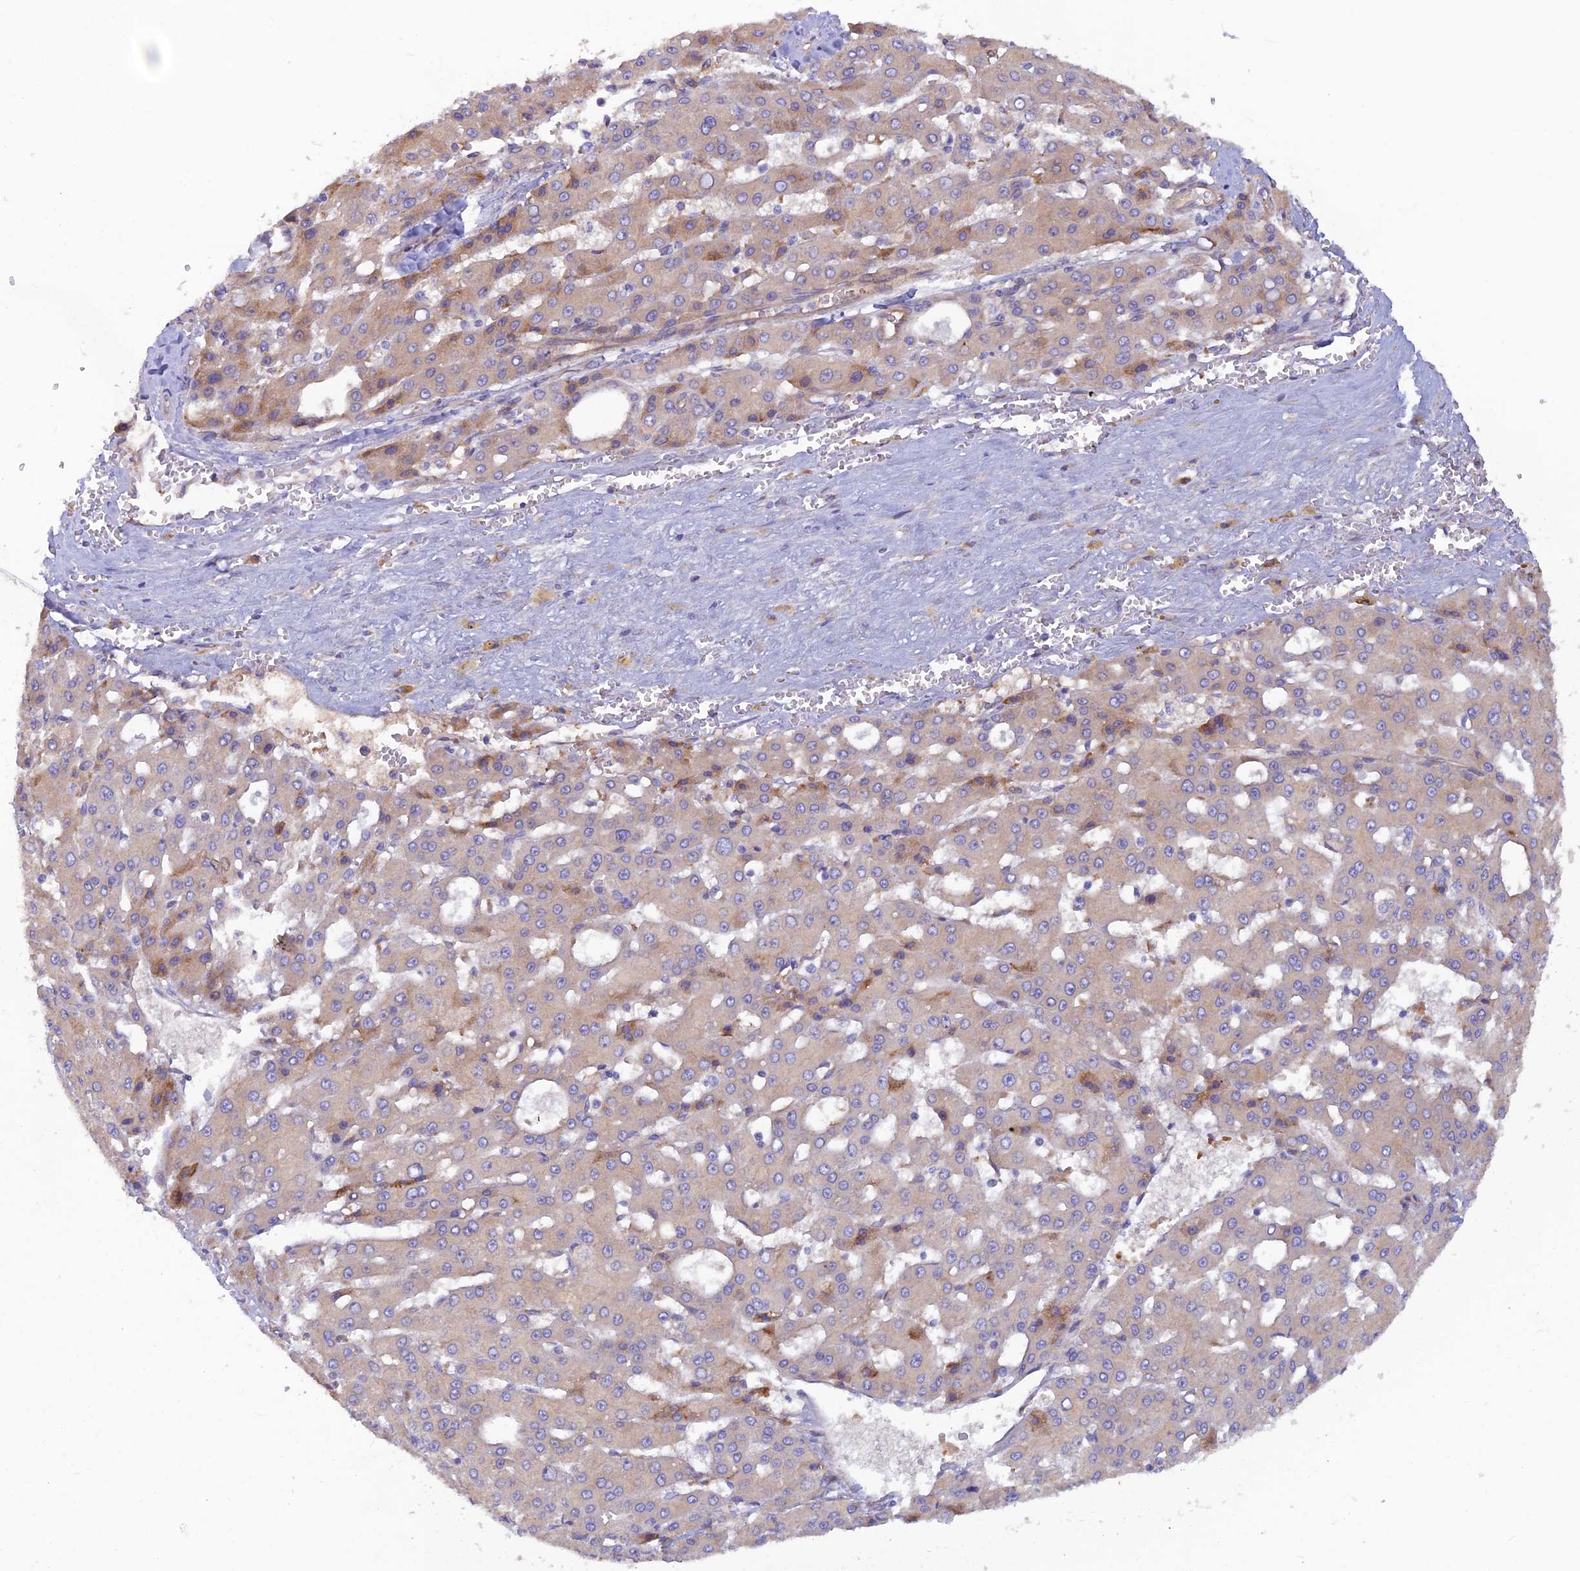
{"staining": {"intensity": "negative", "quantity": "none", "location": "none"}, "tissue": "liver cancer", "cell_type": "Tumor cells", "image_type": "cancer", "snomed": [{"axis": "morphology", "description": "Carcinoma, Hepatocellular, NOS"}, {"axis": "topography", "description": "Liver"}], "caption": "Human hepatocellular carcinoma (liver) stained for a protein using immunohistochemistry (IHC) displays no expression in tumor cells.", "gene": "GMCL1", "patient": {"sex": "male", "age": 47}}